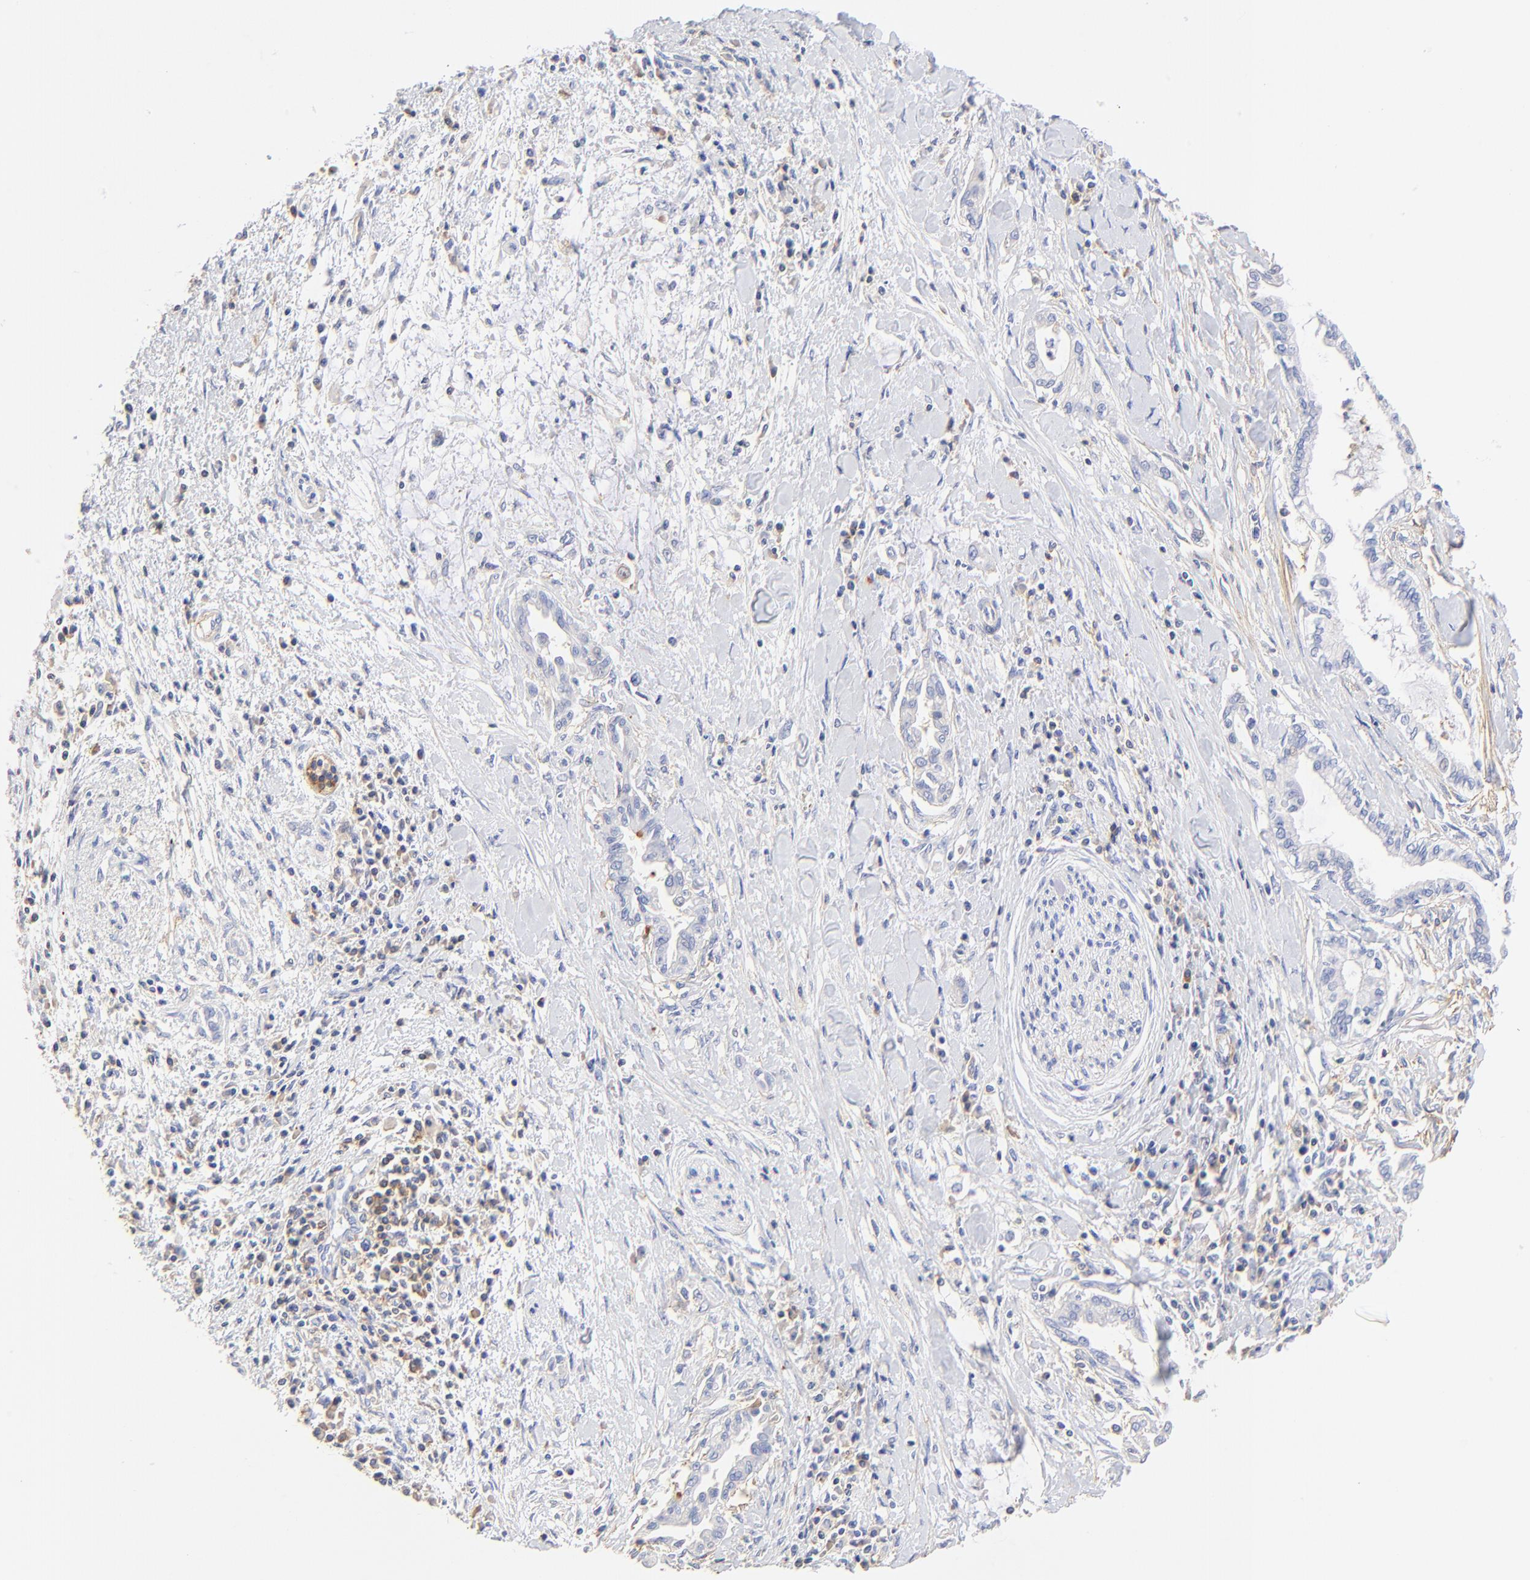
{"staining": {"intensity": "negative", "quantity": "none", "location": "none"}, "tissue": "pancreatic cancer", "cell_type": "Tumor cells", "image_type": "cancer", "snomed": [{"axis": "morphology", "description": "Adenocarcinoma, NOS"}, {"axis": "topography", "description": "Pancreas"}], "caption": "Immunohistochemical staining of pancreatic cancer (adenocarcinoma) displays no significant positivity in tumor cells. (Brightfield microscopy of DAB (3,3'-diaminobenzidine) immunohistochemistry (IHC) at high magnification).", "gene": "MDGA2", "patient": {"sex": "female", "age": 64}}